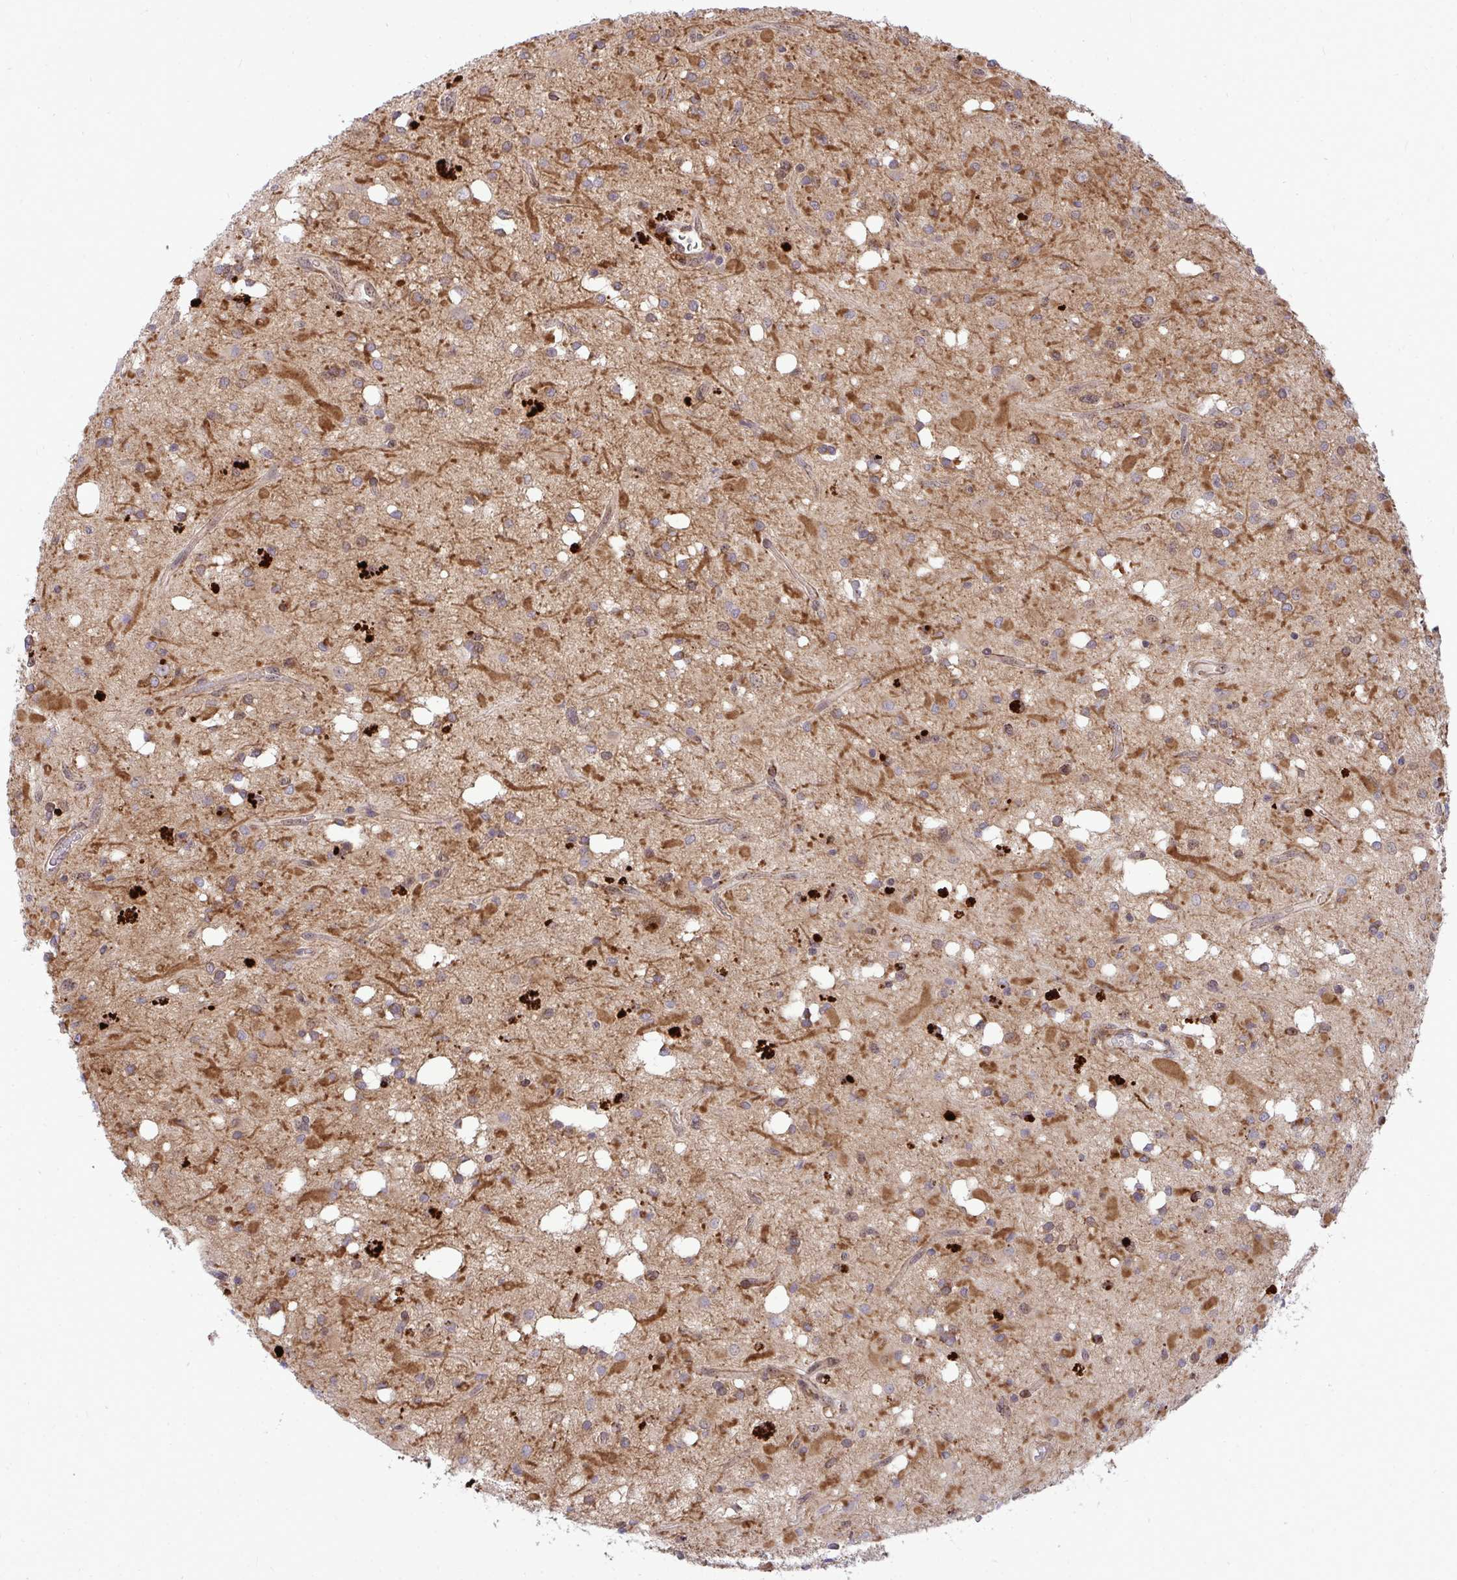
{"staining": {"intensity": "moderate", "quantity": ">75%", "location": "cytoplasmic/membranous"}, "tissue": "glioma", "cell_type": "Tumor cells", "image_type": "cancer", "snomed": [{"axis": "morphology", "description": "Glioma, malignant, Low grade"}, {"axis": "topography", "description": "Brain"}], "caption": "A micrograph of glioma stained for a protein shows moderate cytoplasmic/membranous brown staining in tumor cells.", "gene": "TRIM44", "patient": {"sex": "female", "age": 33}}